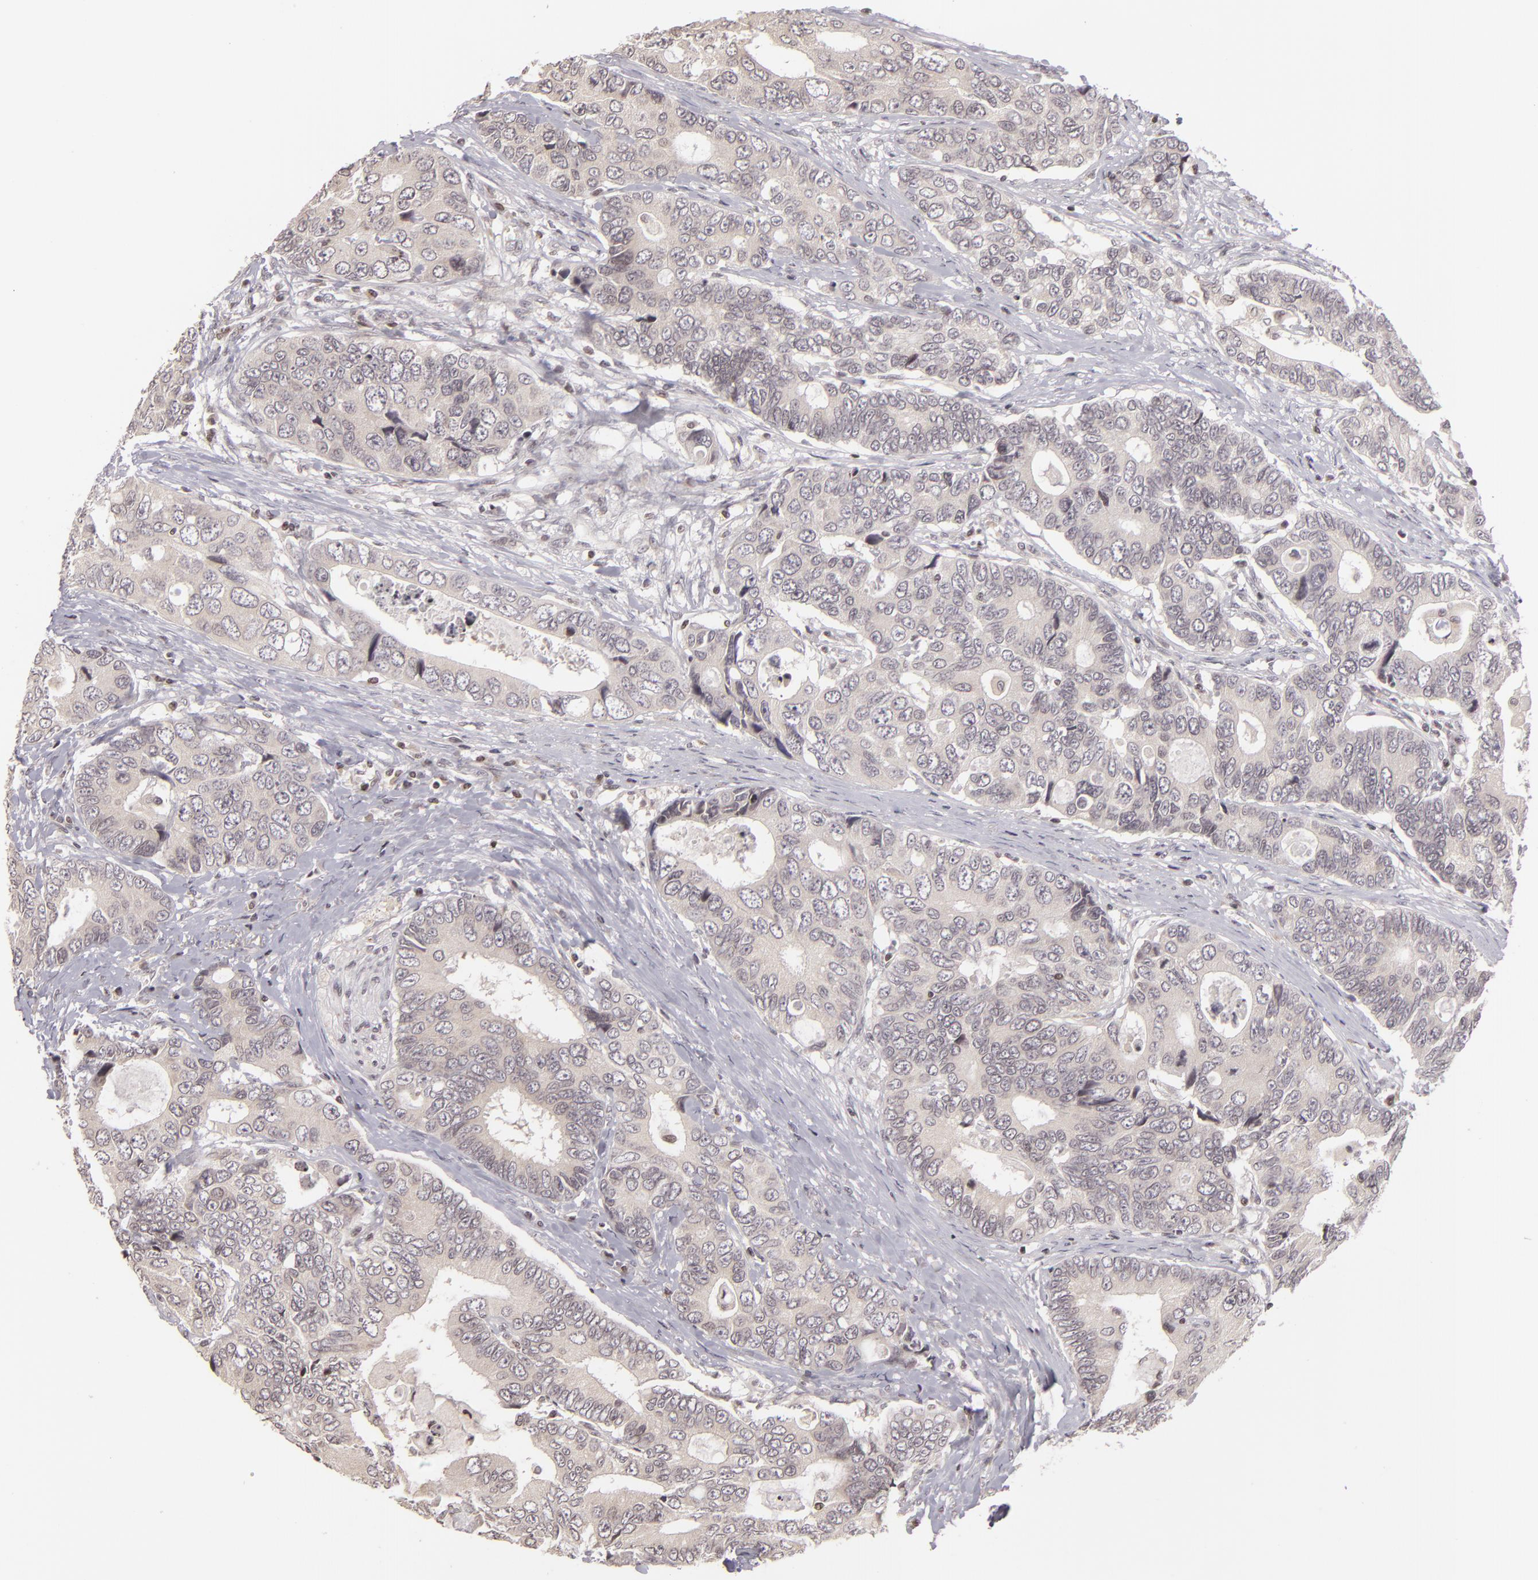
{"staining": {"intensity": "weak", "quantity": "<25%", "location": "nuclear"}, "tissue": "colorectal cancer", "cell_type": "Tumor cells", "image_type": "cancer", "snomed": [{"axis": "morphology", "description": "Adenocarcinoma, NOS"}, {"axis": "topography", "description": "Rectum"}], "caption": "DAB immunohistochemical staining of colorectal cancer (adenocarcinoma) reveals no significant expression in tumor cells.", "gene": "AKAP6", "patient": {"sex": "female", "age": 67}}